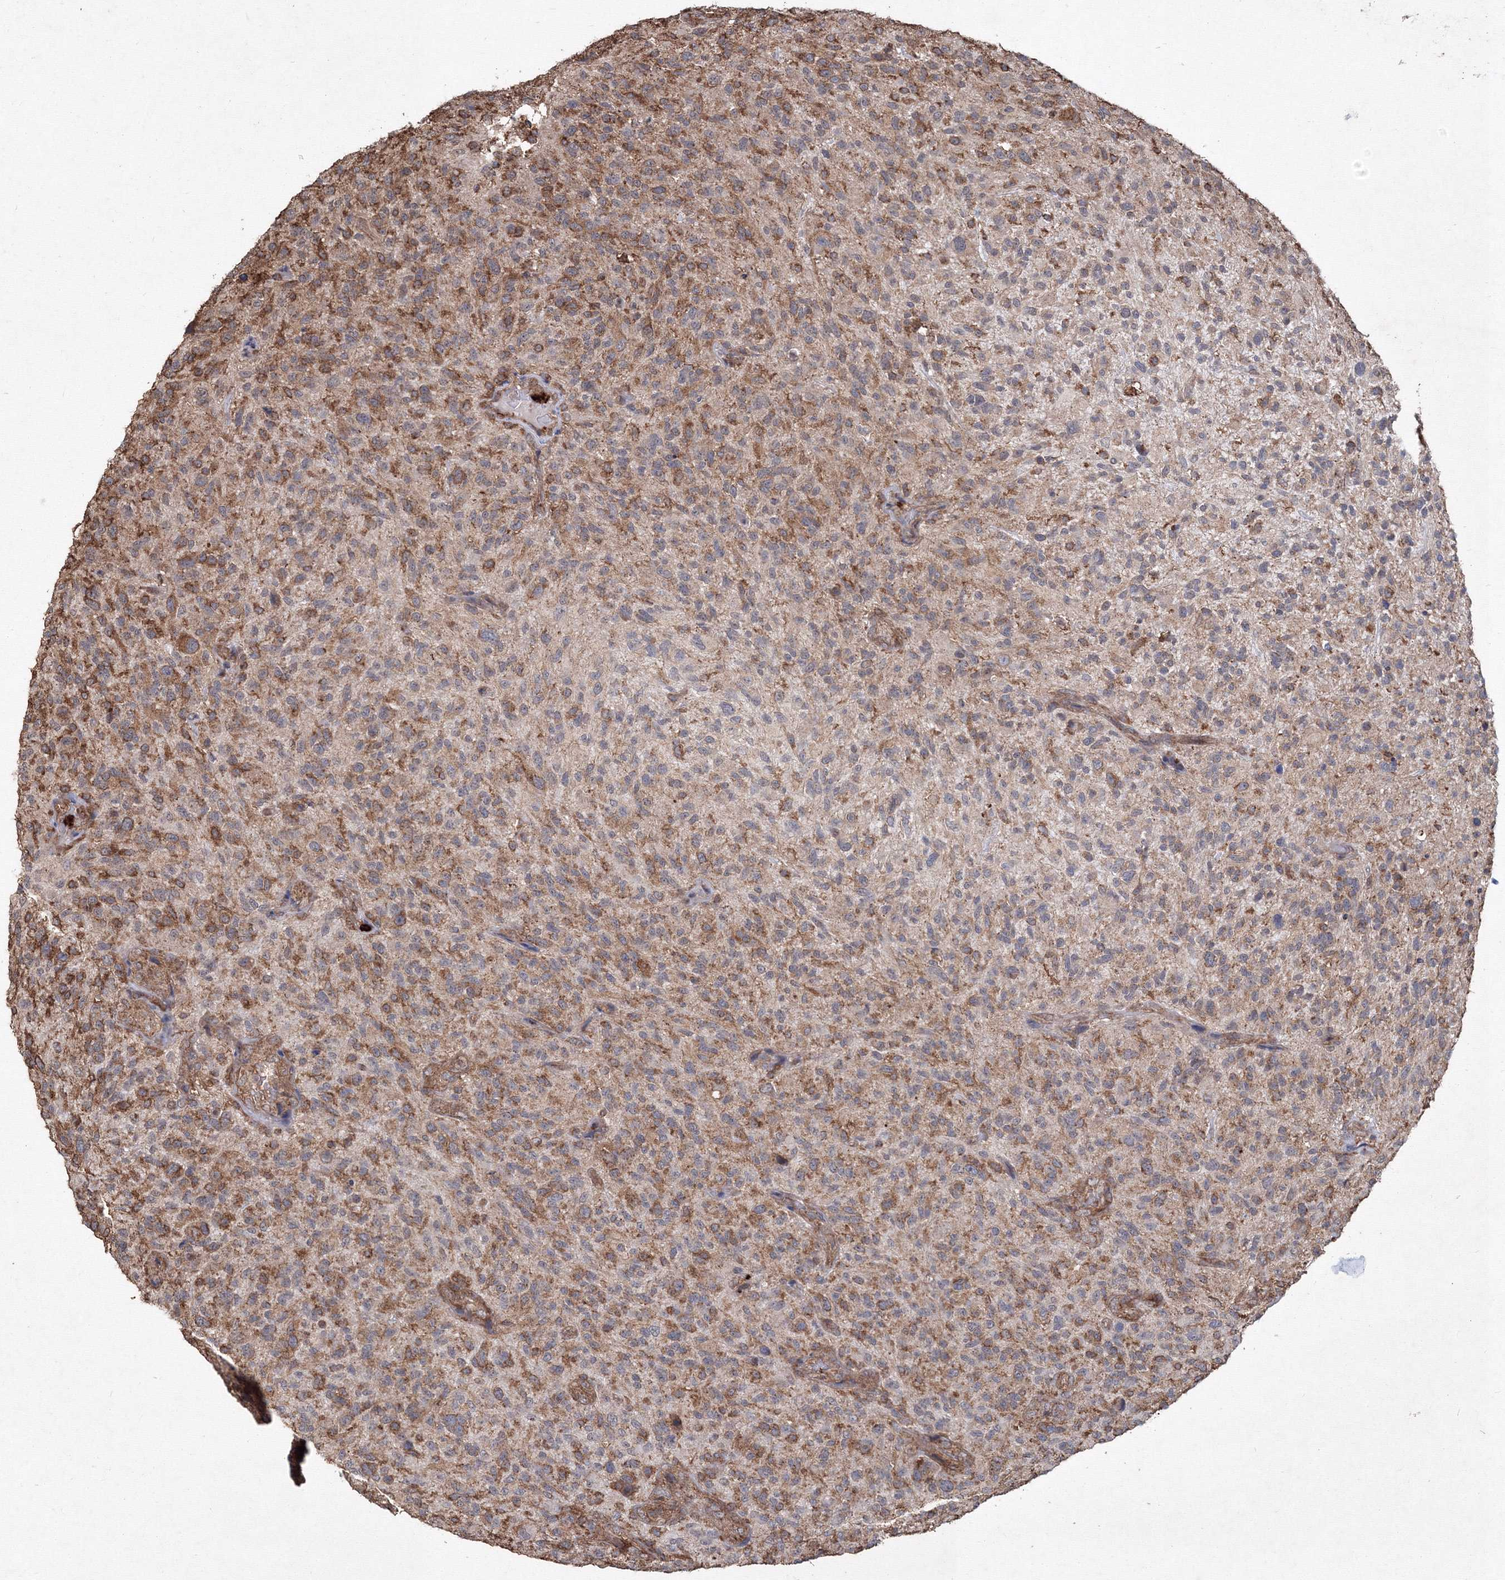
{"staining": {"intensity": "moderate", "quantity": "25%-75%", "location": "cytoplasmic/membranous"}, "tissue": "glioma", "cell_type": "Tumor cells", "image_type": "cancer", "snomed": [{"axis": "morphology", "description": "Glioma, malignant, High grade"}, {"axis": "topography", "description": "Brain"}], "caption": "Tumor cells show medium levels of moderate cytoplasmic/membranous positivity in about 25%-75% of cells in glioma.", "gene": "TMEM139", "patient": {"sex": "male", "age": 47}}